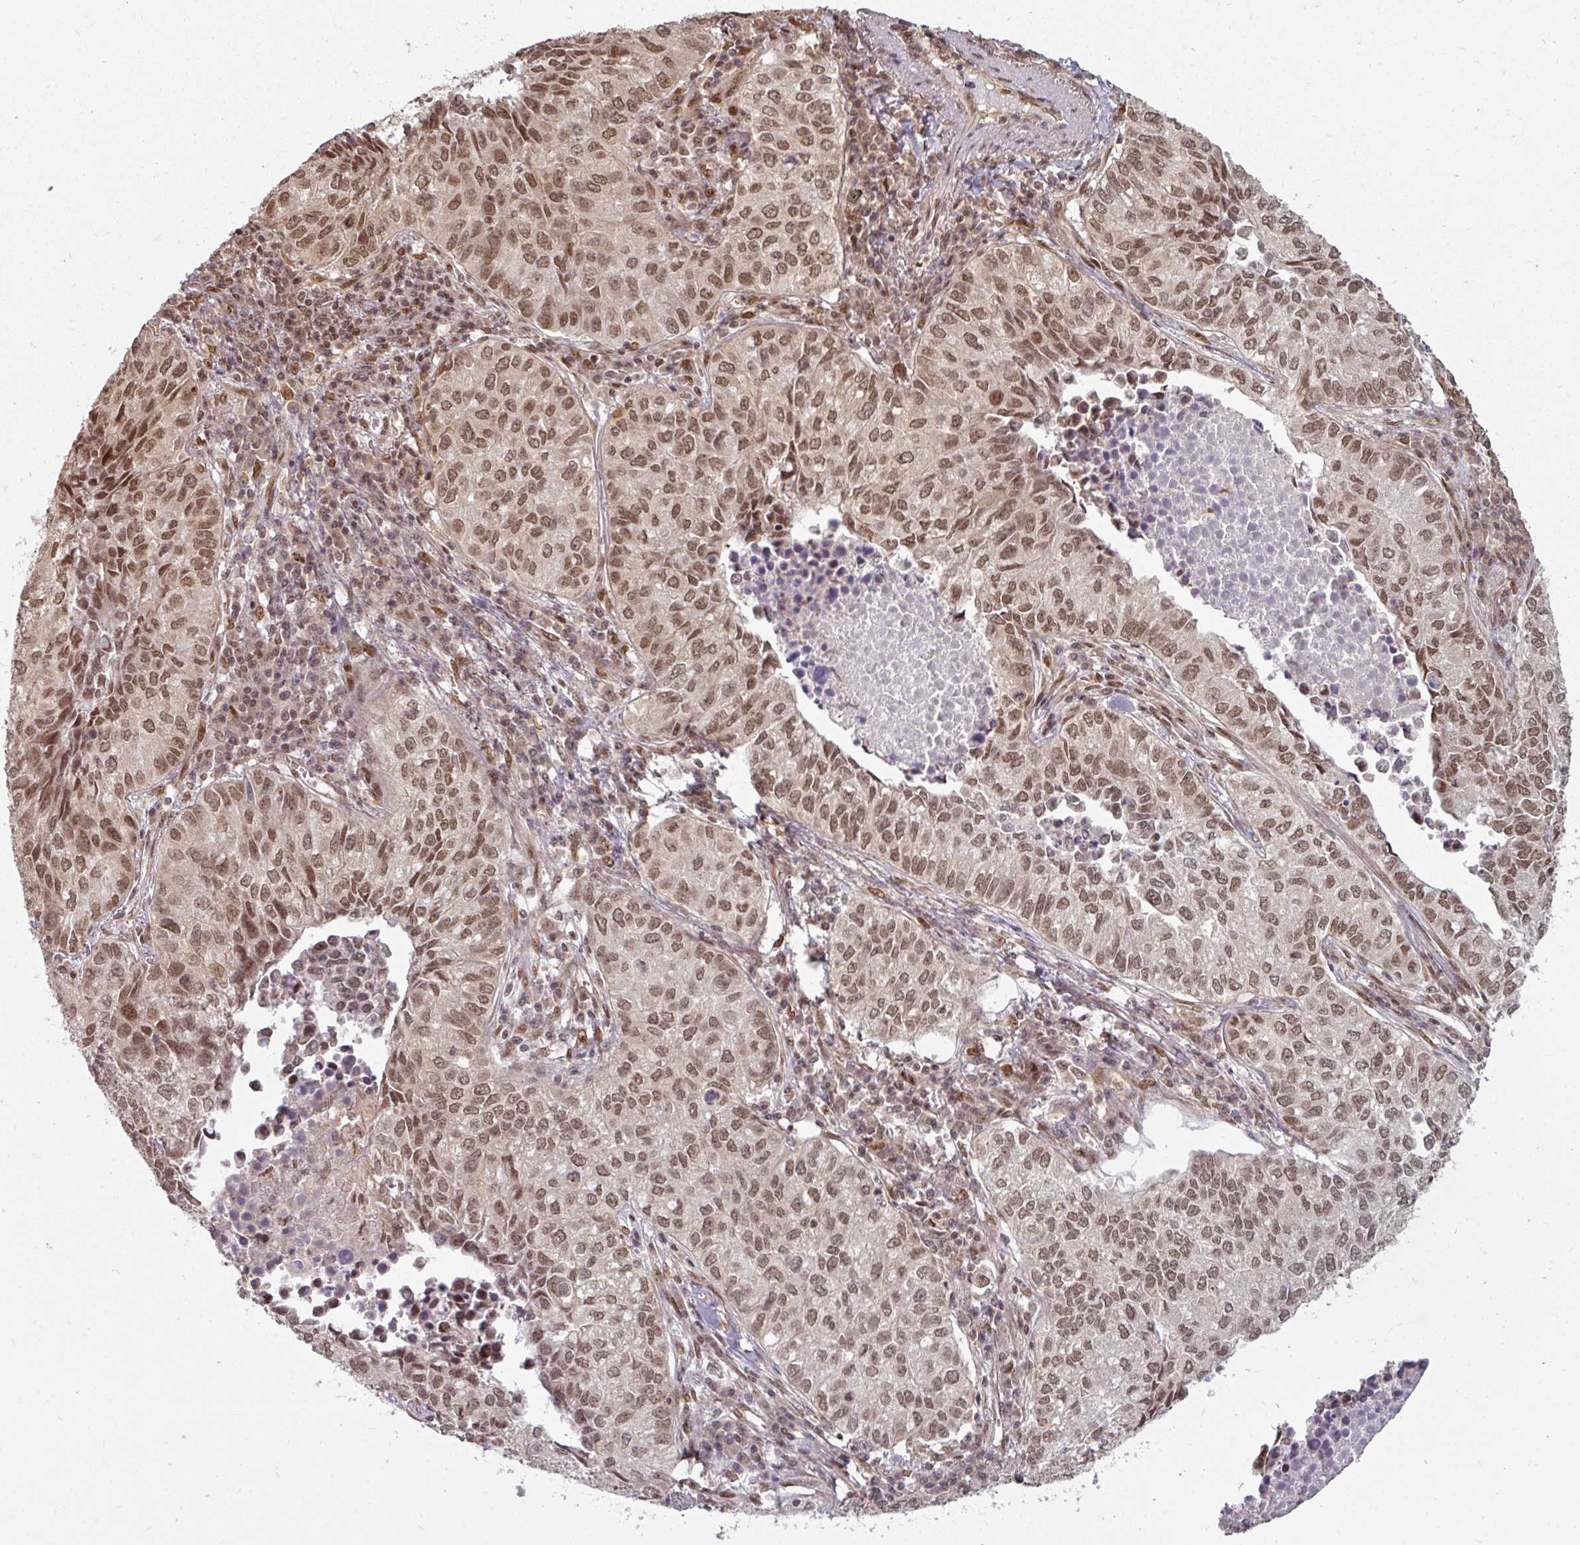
{"staining": {"intensity": "moderate", "quantity": ">75%", "location": "nuclear"}, "tissue": "lung cancer", "cell_type": "Tumor cells", "image_type": "cancer", "snomed": [{"axis": "morphology", "description": "Adenocarcinoma, NOS"}, {"axis": "topography", "description": "Lung"}], "caption": "IHC histopathology image of neoplastic tissue: human lung cancer (adenocarcinoma) stained using IHC exhibits medium levels of moderate protein expression localized specifically in the nuclear of tumor cells, appearing as a nuclear brown color.", "gene": "SIK3", "patient": {"sex": "female", "age": 50}}